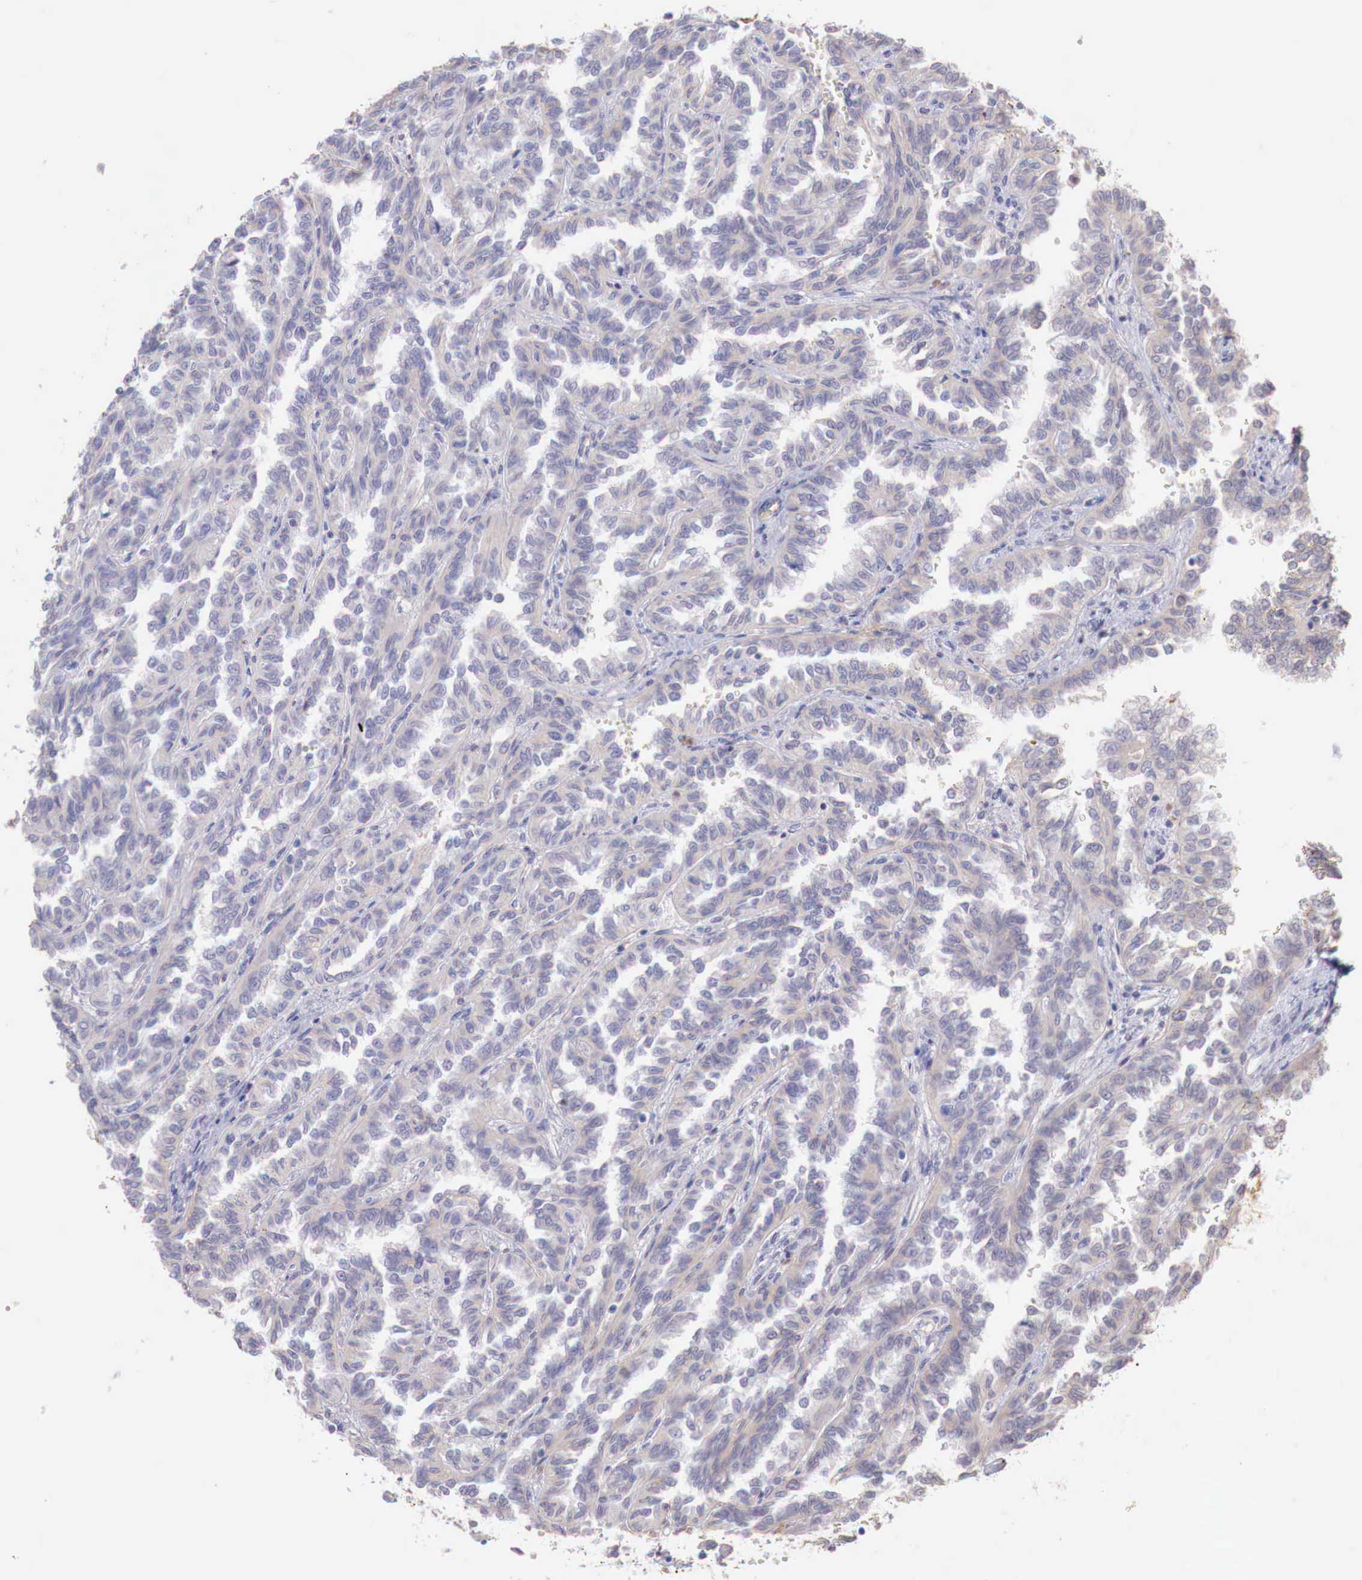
{"staining": {"intensity": "weak", "quantity": "<25%", "location": "cytoplasmic/membranous"}, "tissue": "renal cancer", "cell_type": "Tumor cells", "image_type": "cancer", "snomed": [{"axis": "morphology", "description": "Inflammation, NOS"}, {"axis": "morphology", "description": "Adenocarcinoma, NOS"}, {"axis": "topography", "description": "Kidney"}], "caption": "Photomicrograph shows no protein expression in tumor cells of adenocarcinoma (renal) tissue. (Stains: DAB immunohistochemistry (IHC) with hematoxylin counter stain, Microscopy: brightfield microscopy at high magnification).", "gene": "XPNPEP2", "patient": {"sex": "male", "age": 68}}